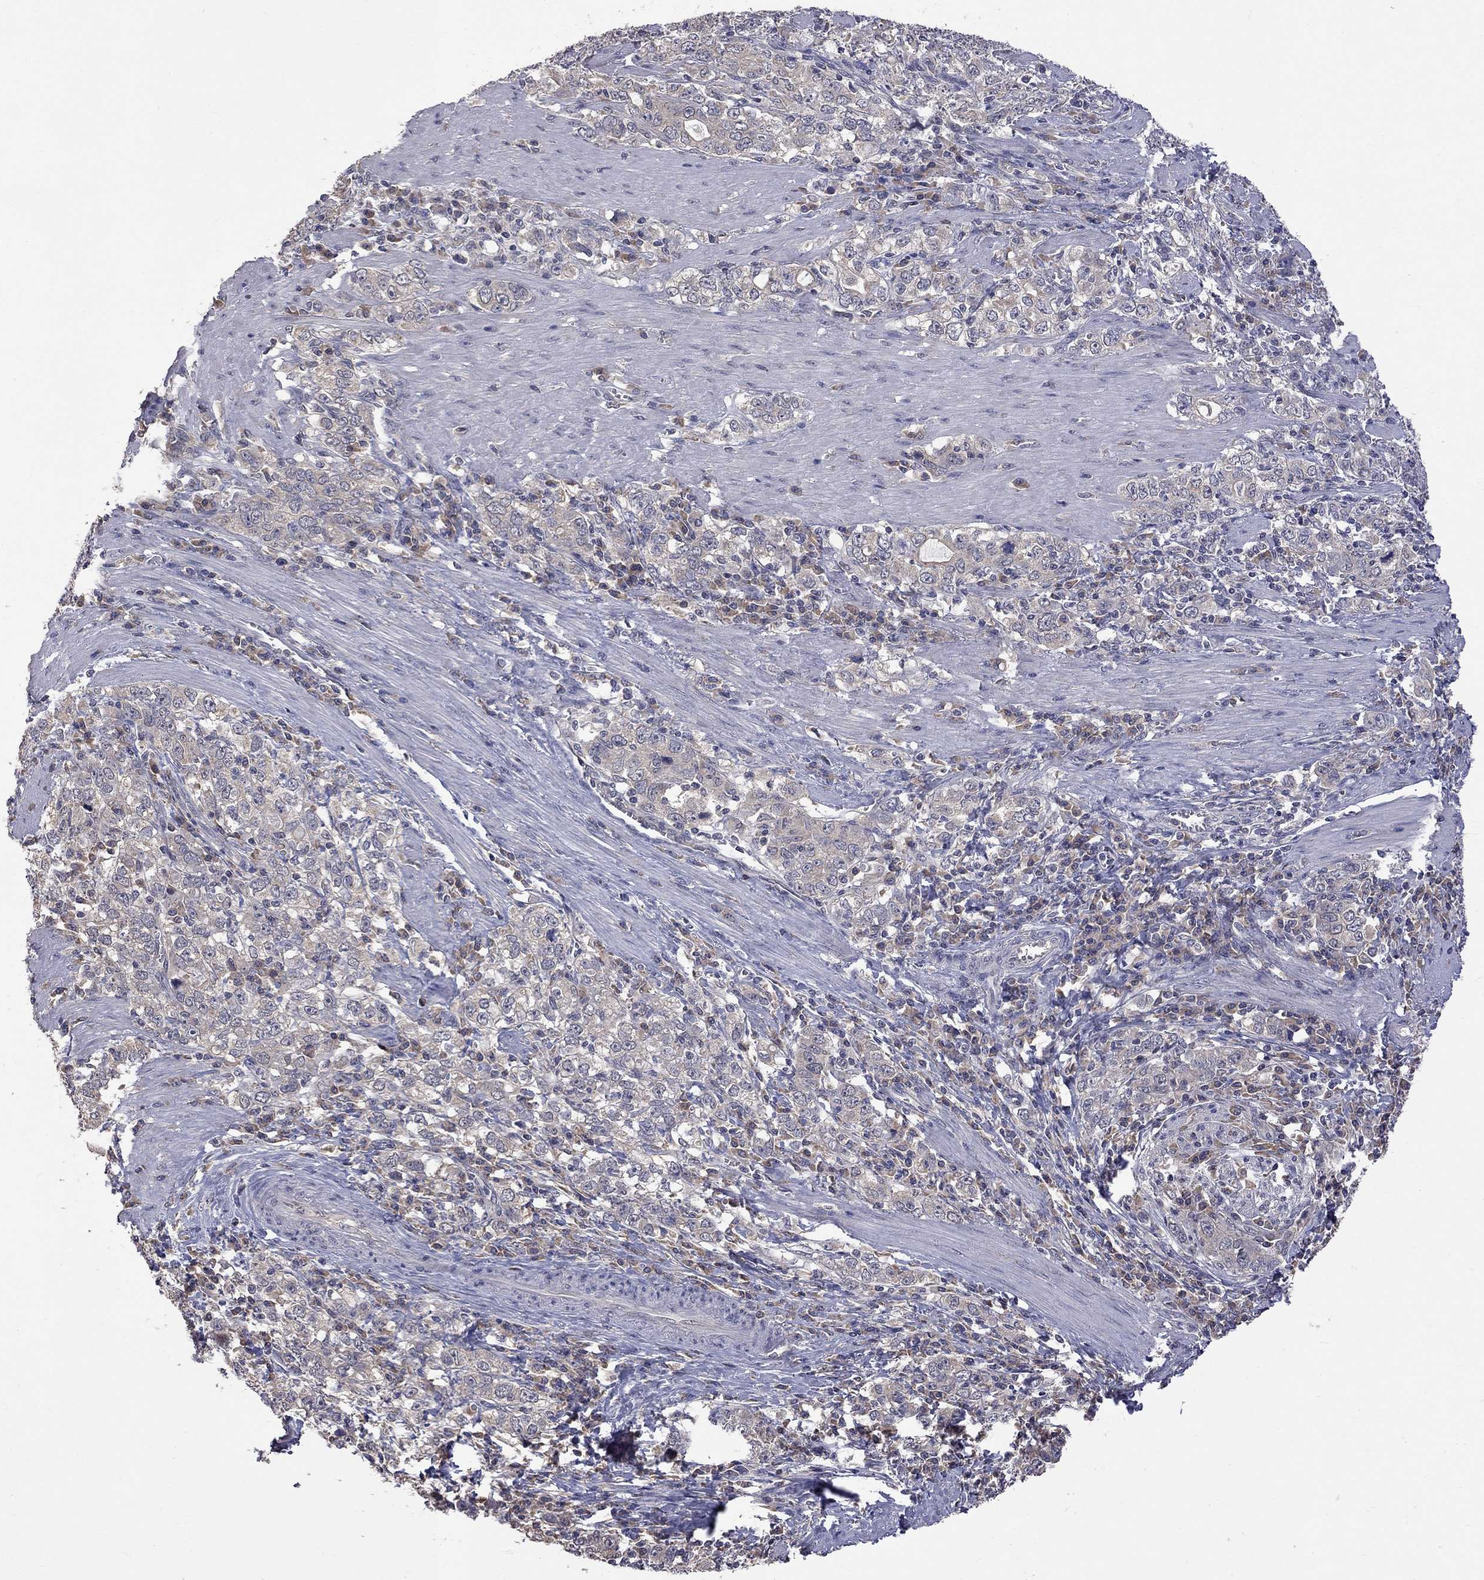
{"staining": {"intensity": "weak", "quantity": "<25%", "location": "cytoplasmic/membranous"}, "tissue": "stomach cancer", "cell_type": "Tumor cells", "image_type": "cancer", "snomed": [{"axis": "morphology", "description": "Adenocarcinoma, NOS"}, {"axis": "topography", "description": "Stomach, lower"}], "caption": "This is an IHC histopathology image of human stomach cancer (adenocarcinoma). There is no staining in tumor cells.", "gene": "HTR6", "patient": {"sex": "female", "age": 72}}